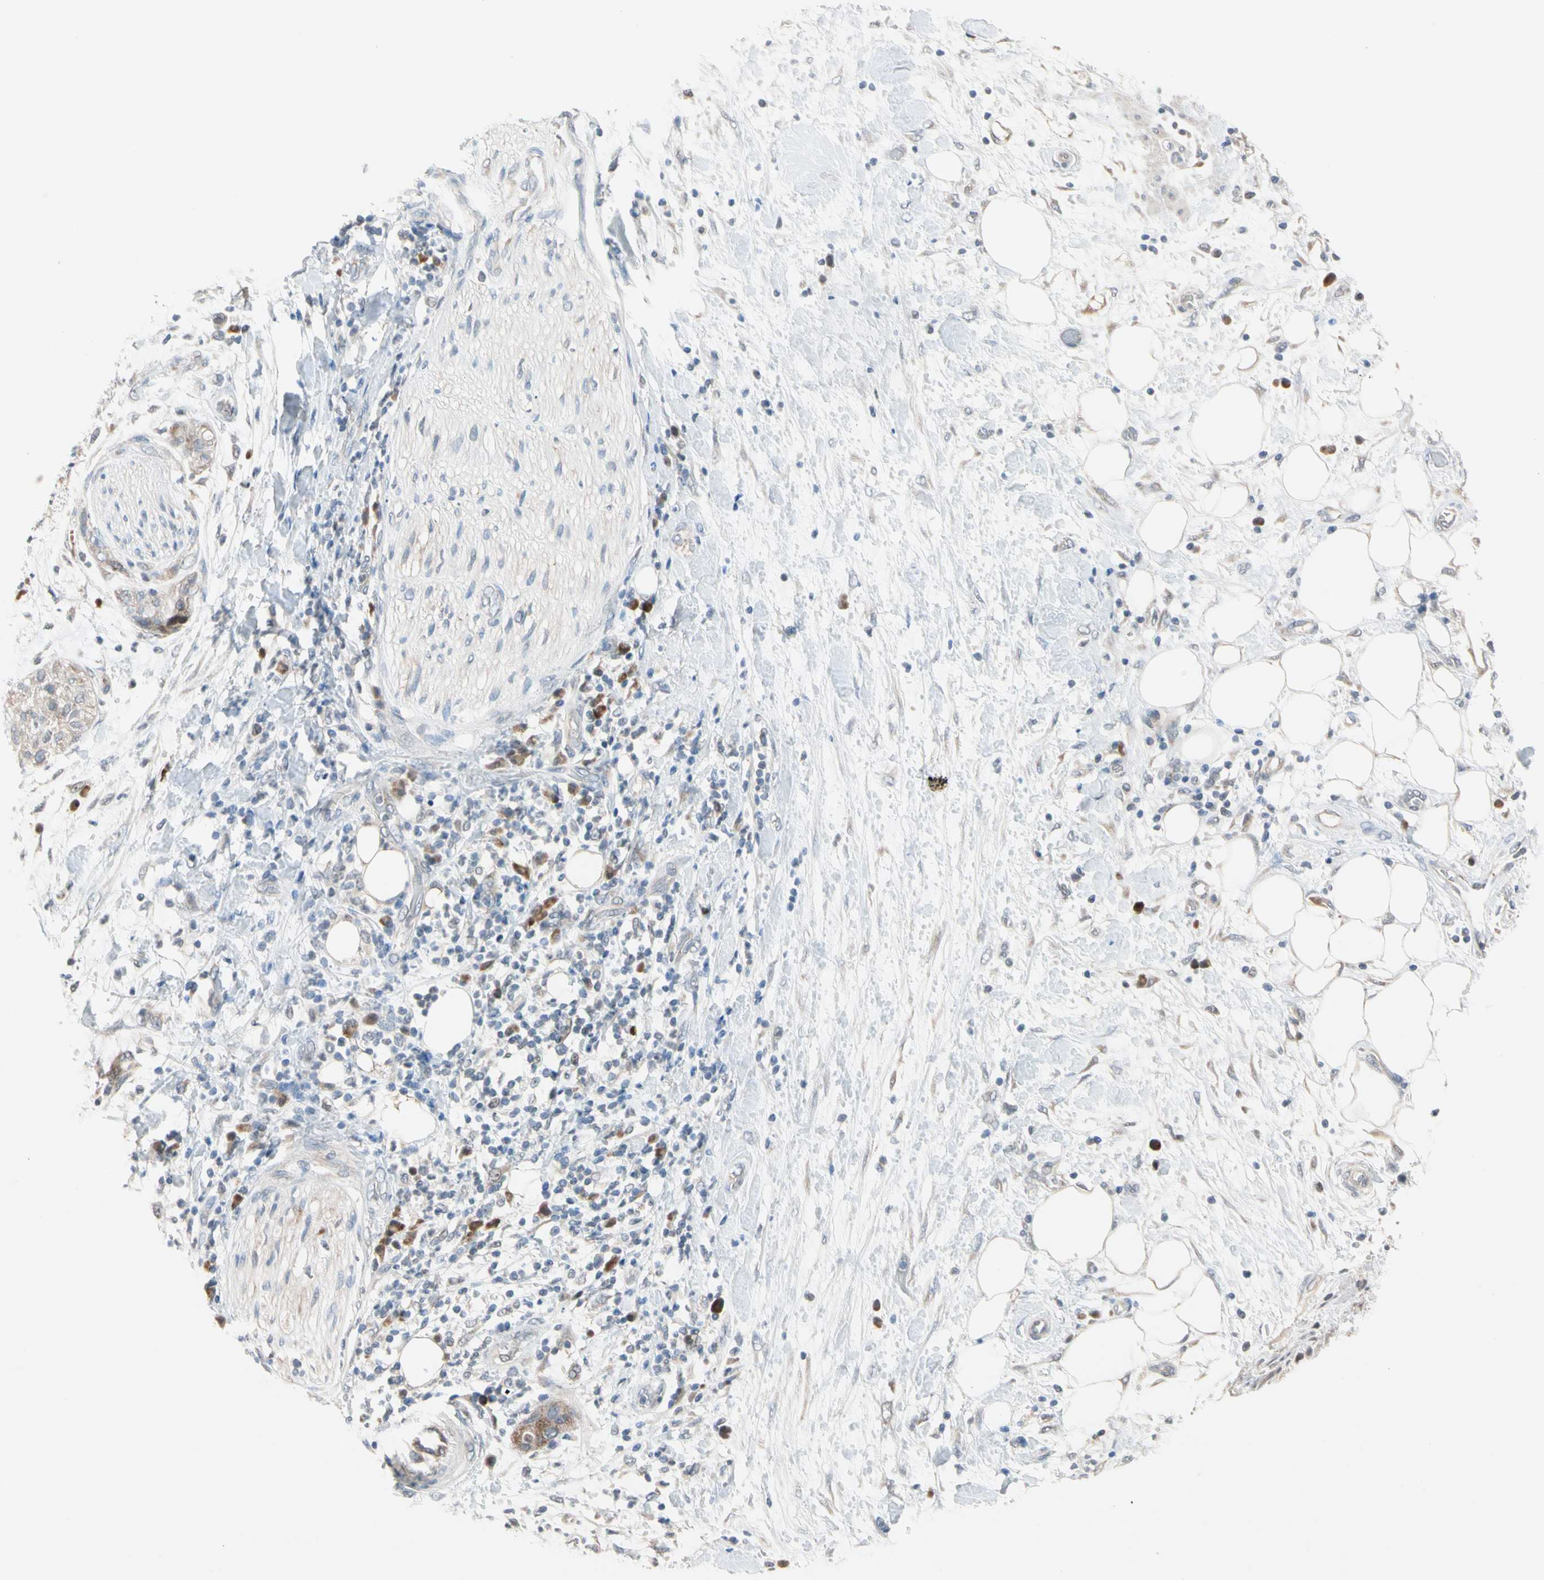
{"staining": {"intensity": "weak", "quantity": ">75%", "location": "cytoplasmic/membranous"}, "tissue": "pancreatic cancer", "cell_type": "Tumor cells", "image_type": "cancer", "snomed": [{"axis": "morphology", "description": "Adenocarcinoma, NOS"}, {"axis": "topography", "description": "Pancreas"}], "caption": "Protein staining shows weak cytoplasmic/membranous expression in about >75% of tumor cells in adenocarcinoma (pancreatic).", "gene": "MARK1", "patient": {"sex": "female", "age": 78}}